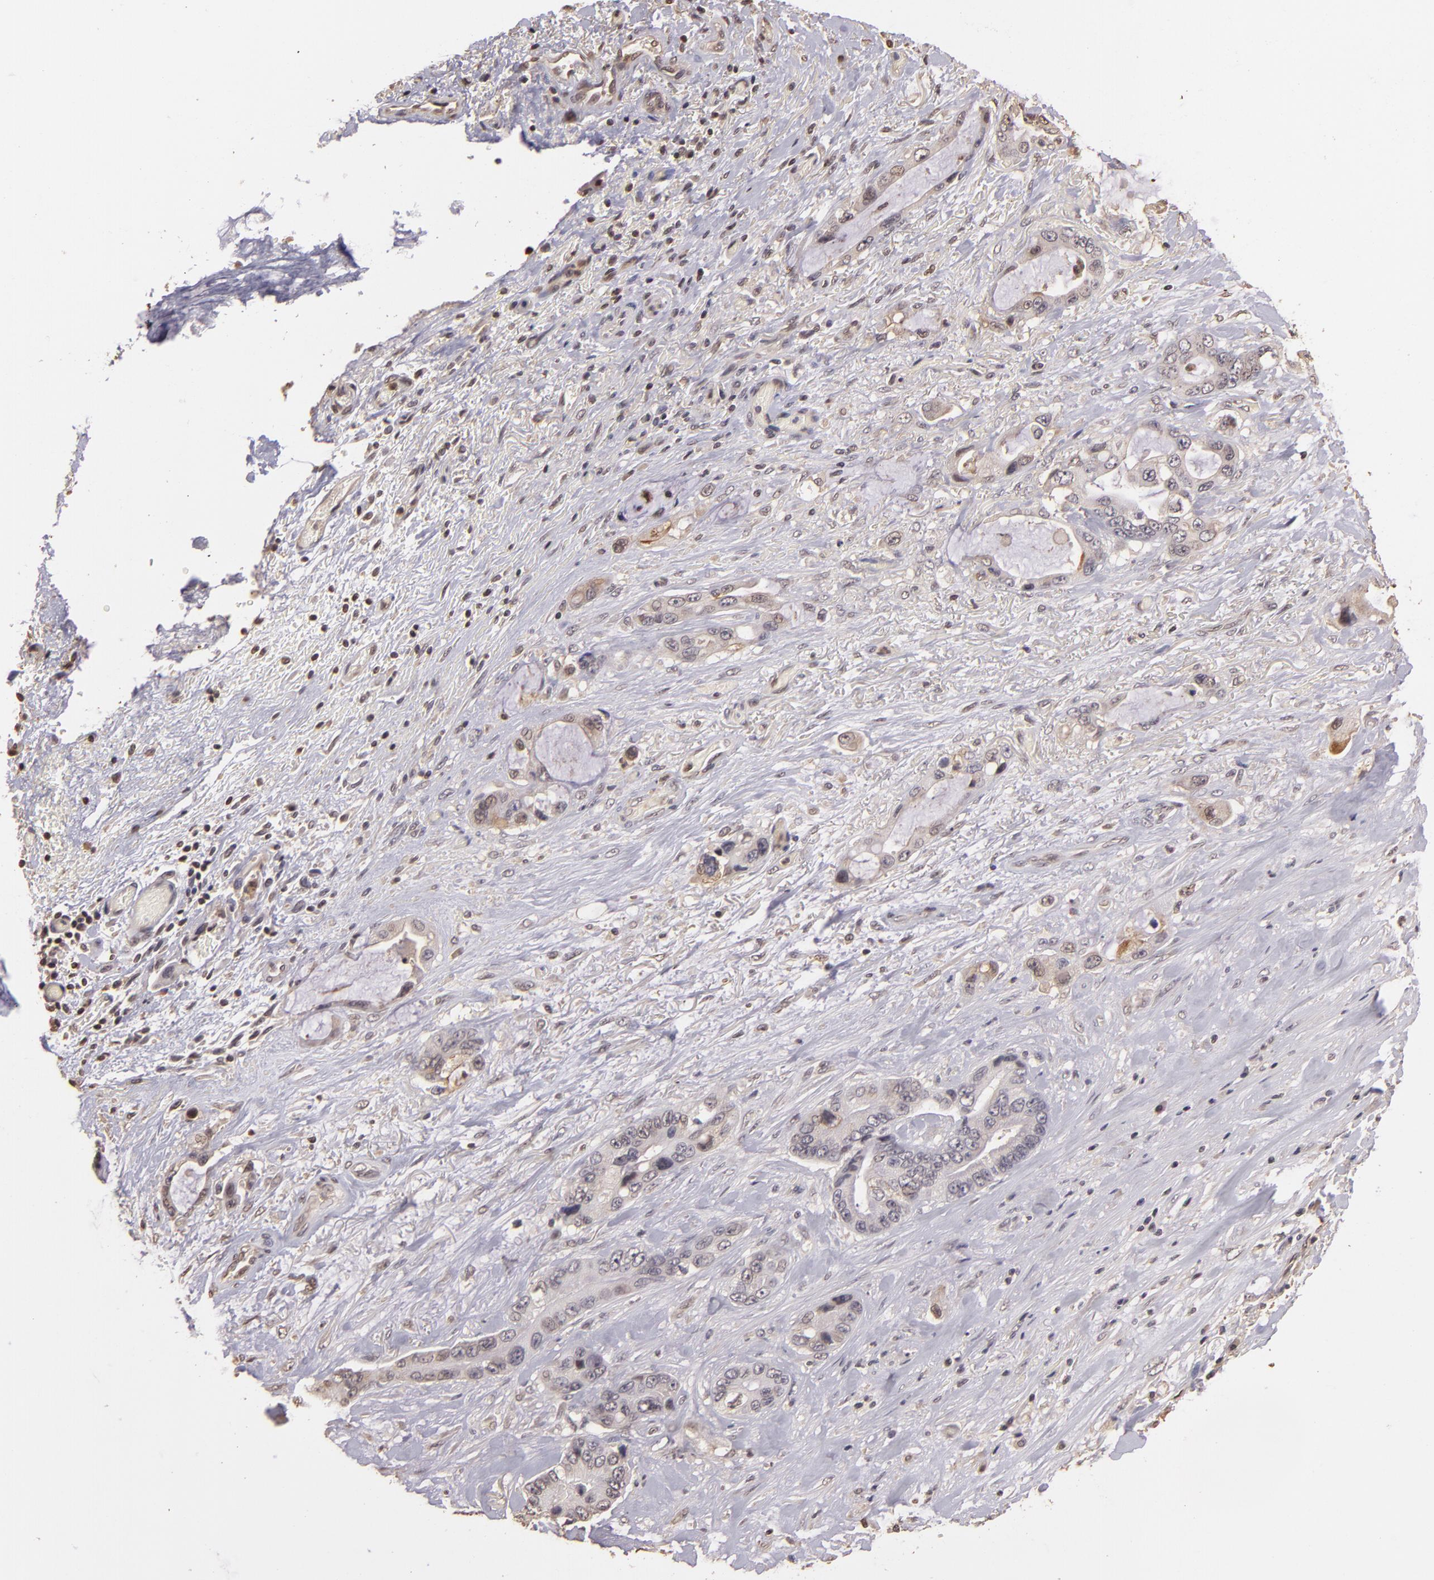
{"staining": {"intensity": "weak", "quantity": "25%-75%", "location": "cytoplasmic/membranous"}, "tissue": "pancreatic cancer", "cell_type": "Tumor cells", "image_type": "cancer", "snomed": [{"axis": "morphology", "description": "Adenocarcinoma, NOS"}, {"axis": "topography", "description": "Pancreas"}, {"axis": "topography", "description": "Stomach, upper"}], "caption": "Pancreatic adenocarcinoma stained with IHC shows weak cytoplasmic/membranous staining in approximately 25%-75% of tumor cells.", "gene": "ARPC2", "patient": {"sex": "male", "age": 77}}